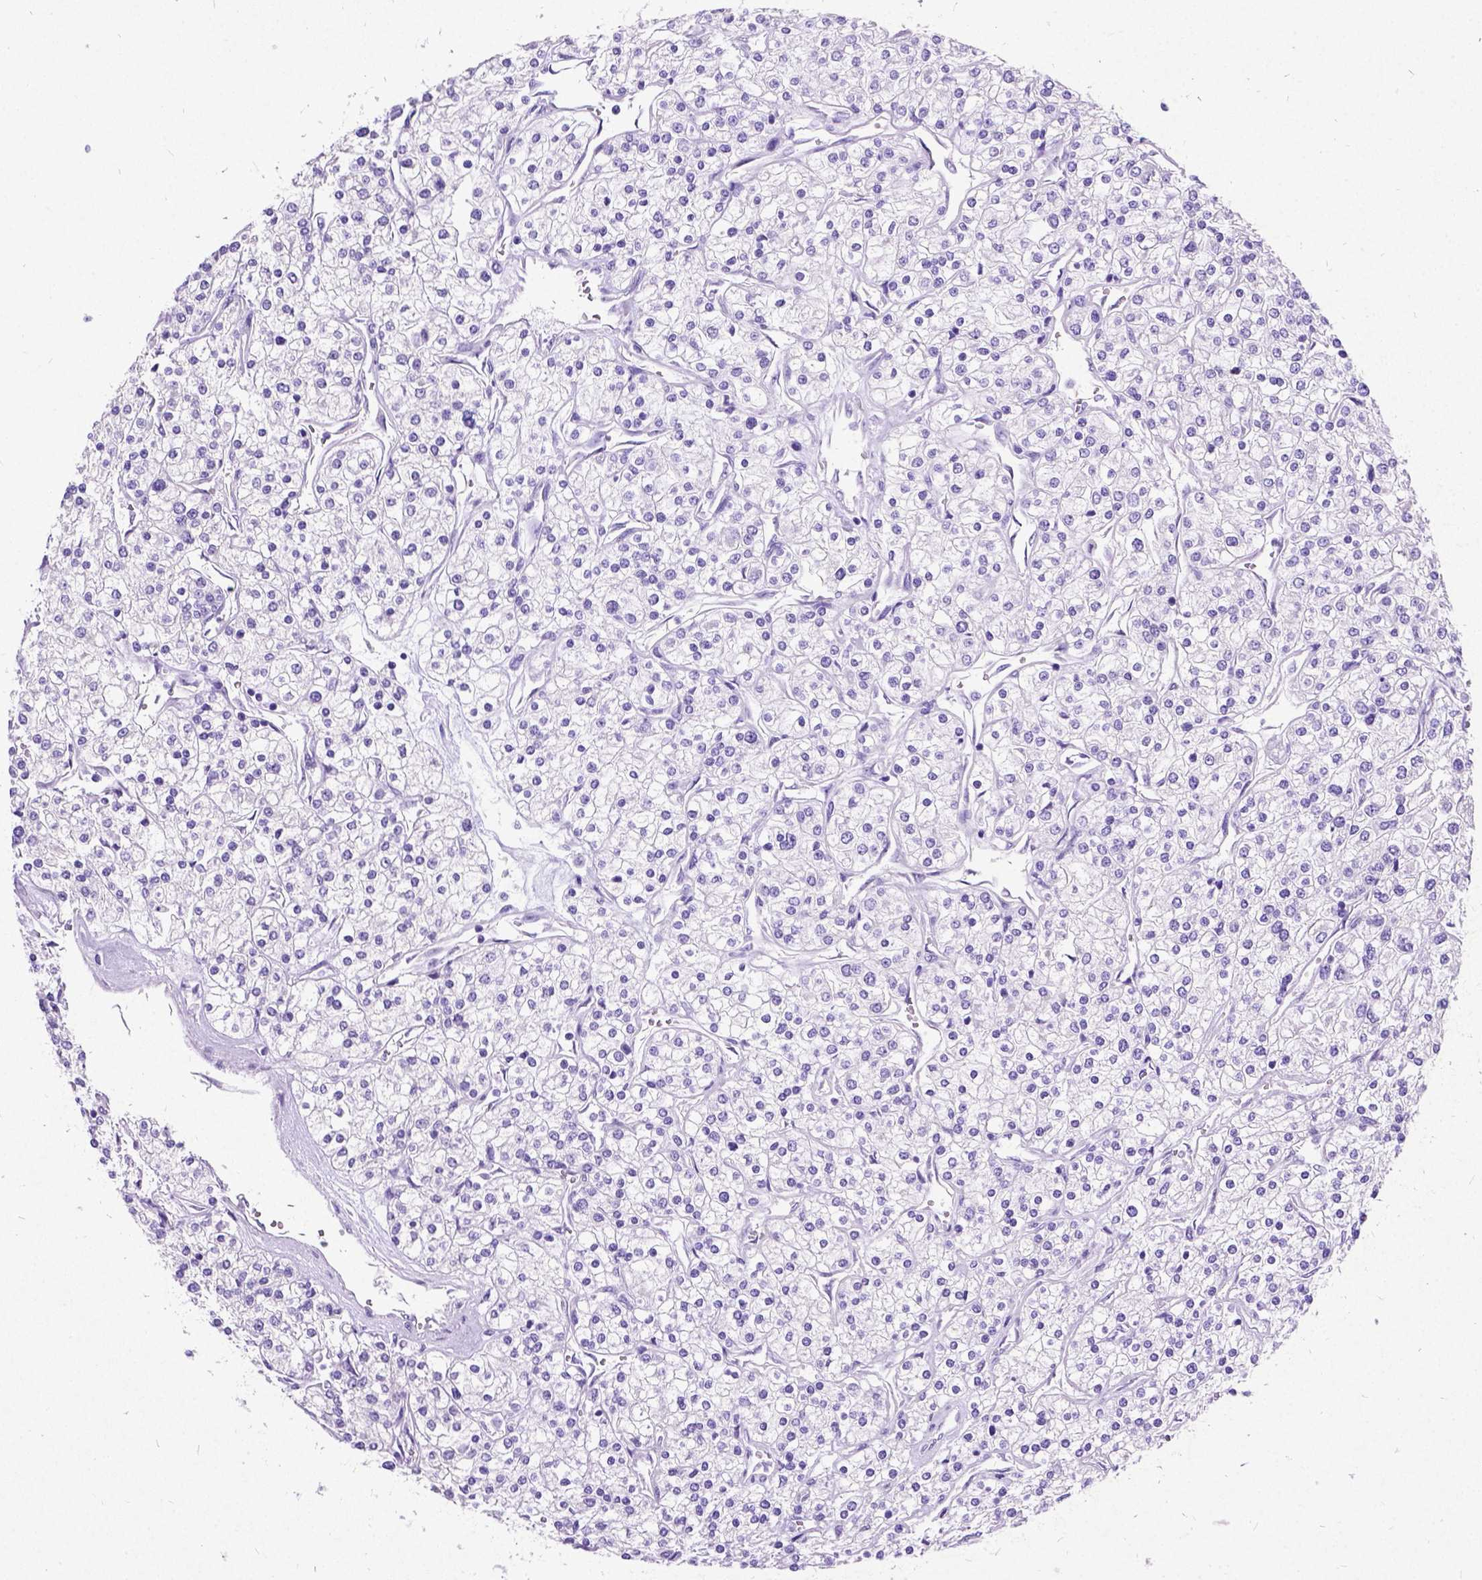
{"staining": {"intensity": "negative", "quantity": "none", "location": "none"}, "tissue": "renal cancer", "cell_type": "Tumor cells", "image_type": "cancer", "snomed": [{"axis": "morphology", "description": "Adenocarcinoma, NOS"}, {"axis": "topography", "description": "Kidney"}], "caption": "Image shows no significant protein positivity in tumor cells of renal cancer.", "gene": "NEUROD4", "patient": {"sex": "male", "age": 80}}